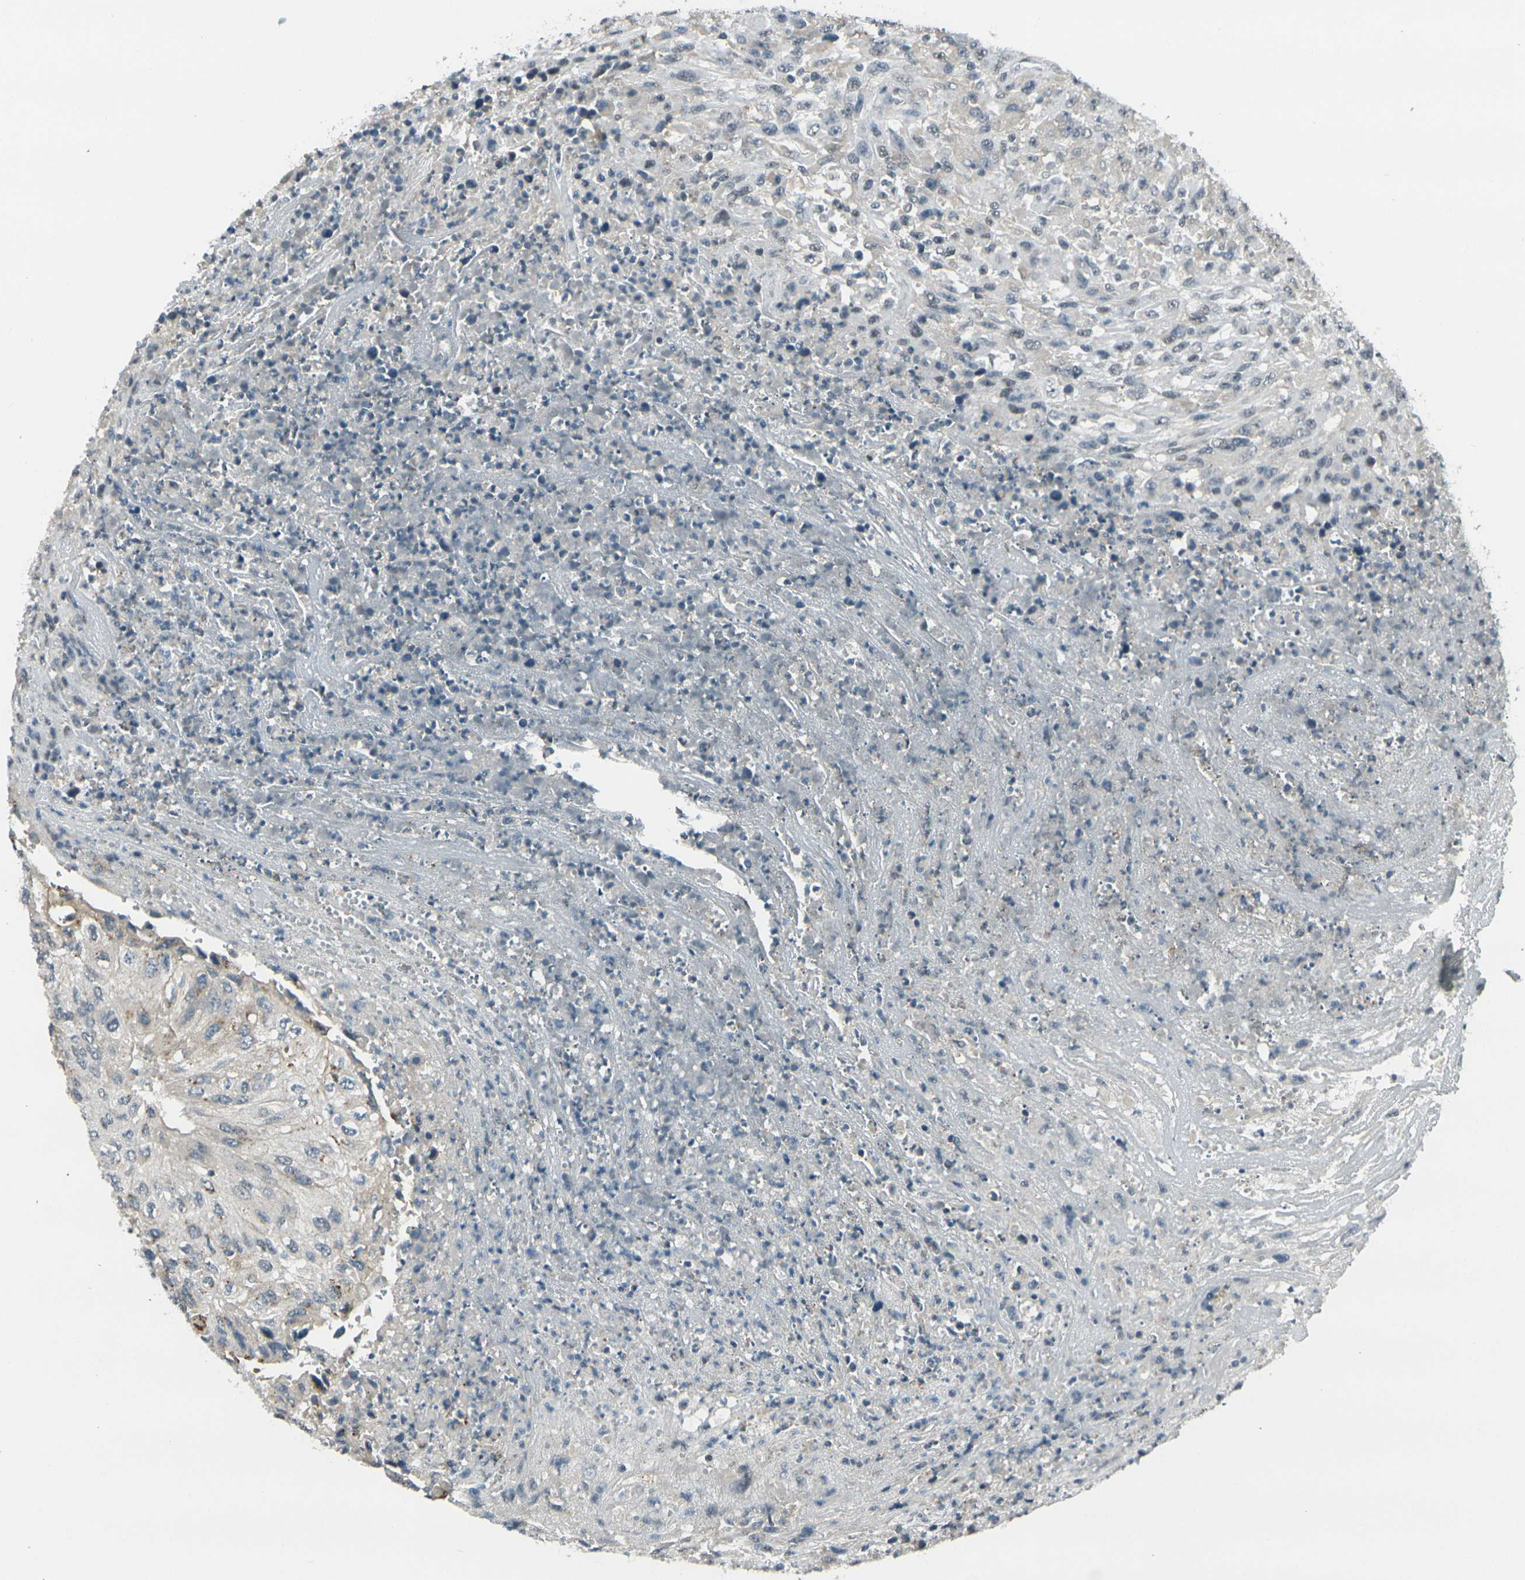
{"staining": {"intensity": "weak", "quantity": "<25%", "location": "cytoplasmic/membranous"}, "tissue": "urothelial cancer", "cell_type": "Tumor cells", "image_type": "cancer", "snomed": [{"axis": "morphology", "description": "Urothelial carcinoma, High grade"}, {"axis": "topography", "description": "Urinary bladder"}], "caption": "DAB immunohistochemical staining of urothelial cancer exhibits no significant staining in tumor cells. The staining was performed using DAB to visualize the protein expression in brown, while the nuclei were stained in blue with hematoxylin (Magnification: 20x).", "gene": "GPR19", "patient": {"sex": "male", "age": 66}}